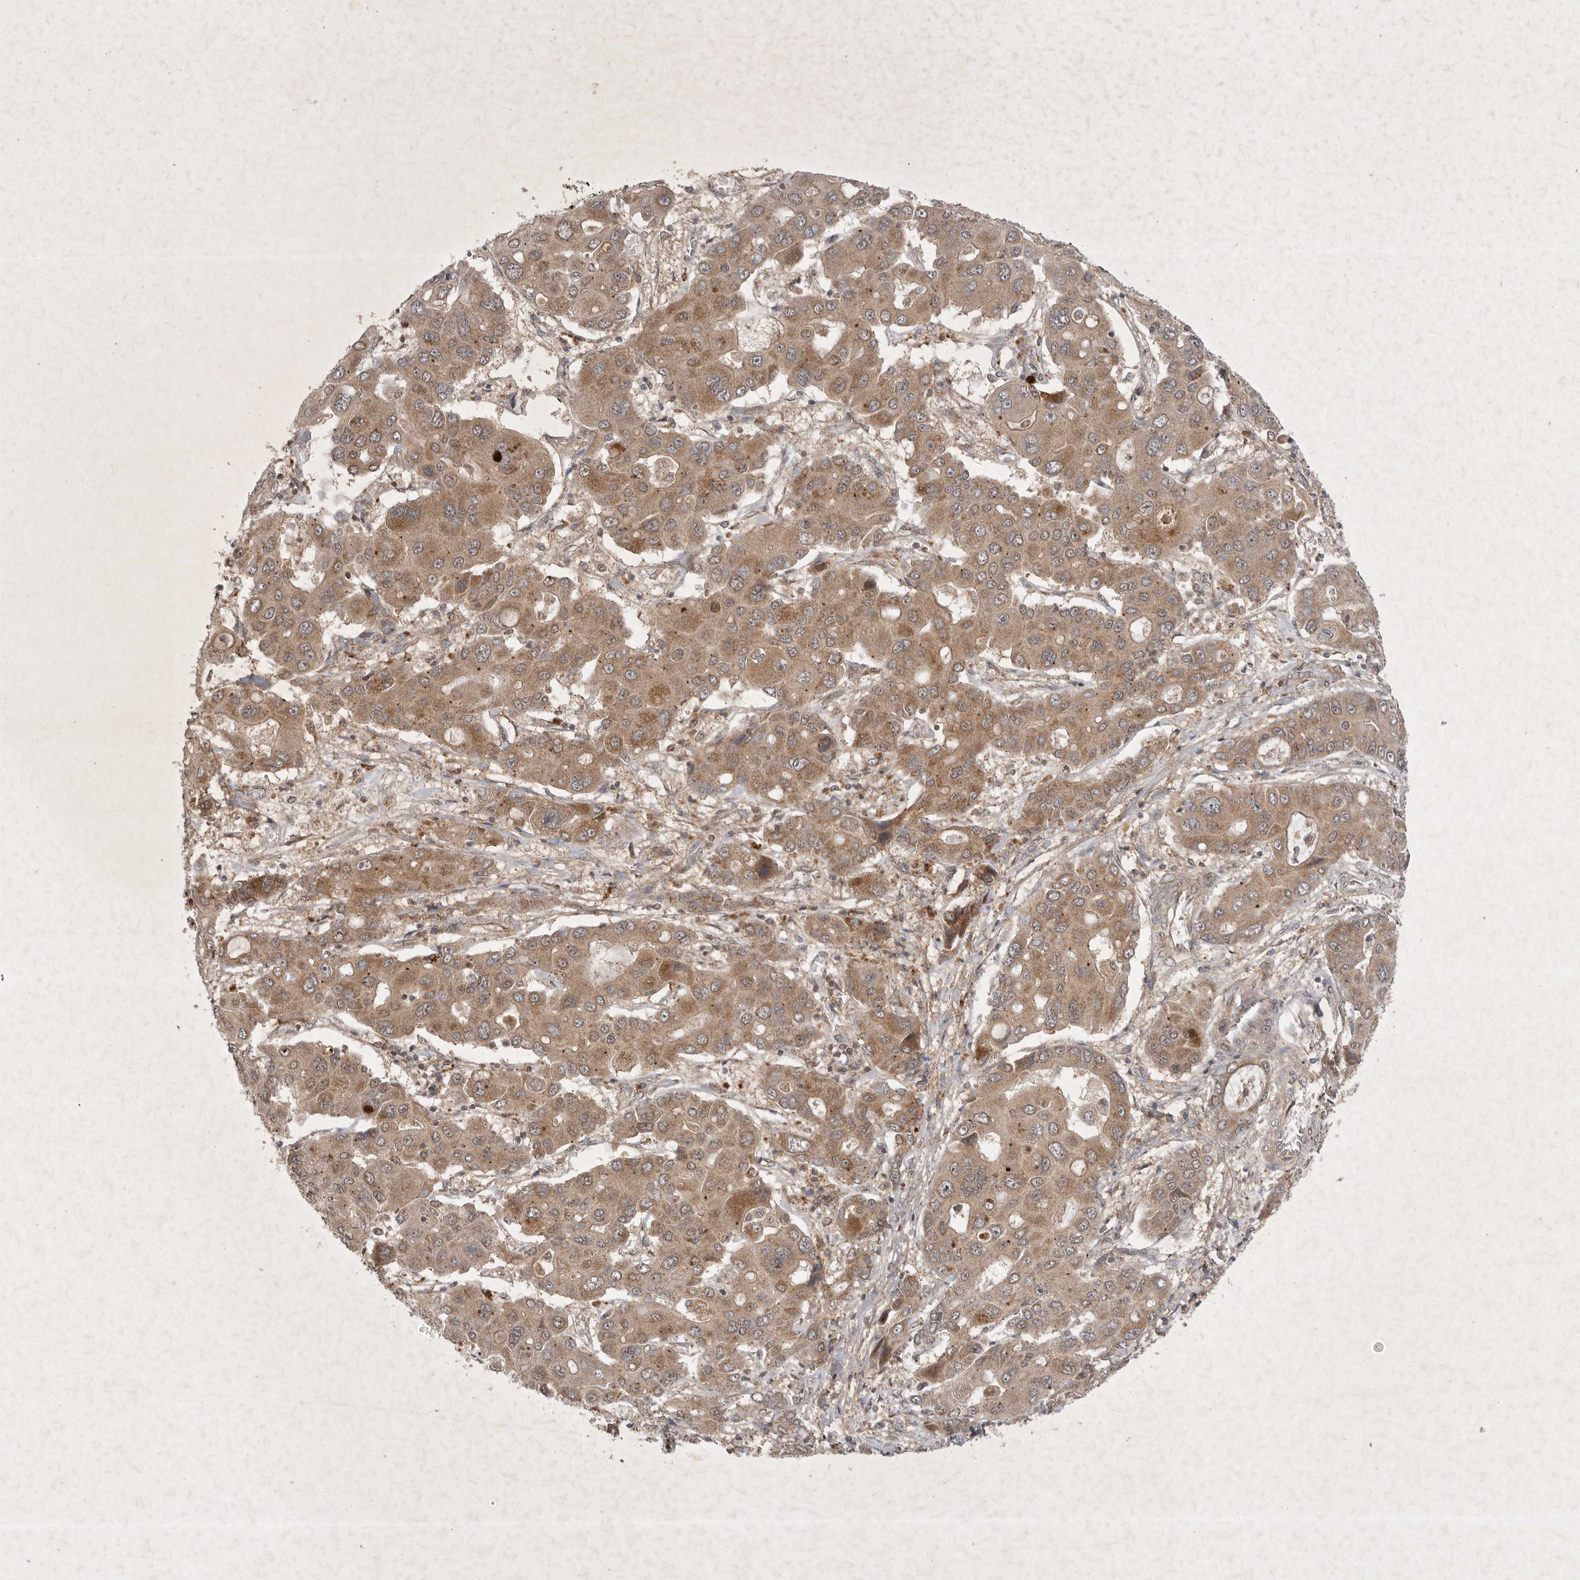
{"staining": {"intensity": "moderate", "quantity": ">75%", "location": "cytoplasmic/membranous"}, "tissue": "liver cancer", "cell_type": "Tumor cells", "image_type": "cancer", "snomed": [{"axis": "morphology", "description": "Cholangiocarcinoma"}, {"axis": "topography", "description": "Liver"}], "caption": "Liver cancer stained with a protein marker shows moderate staining in tumor cells.", "gene": "DDR1", "patient": {"sex": "male", "age": 67}}